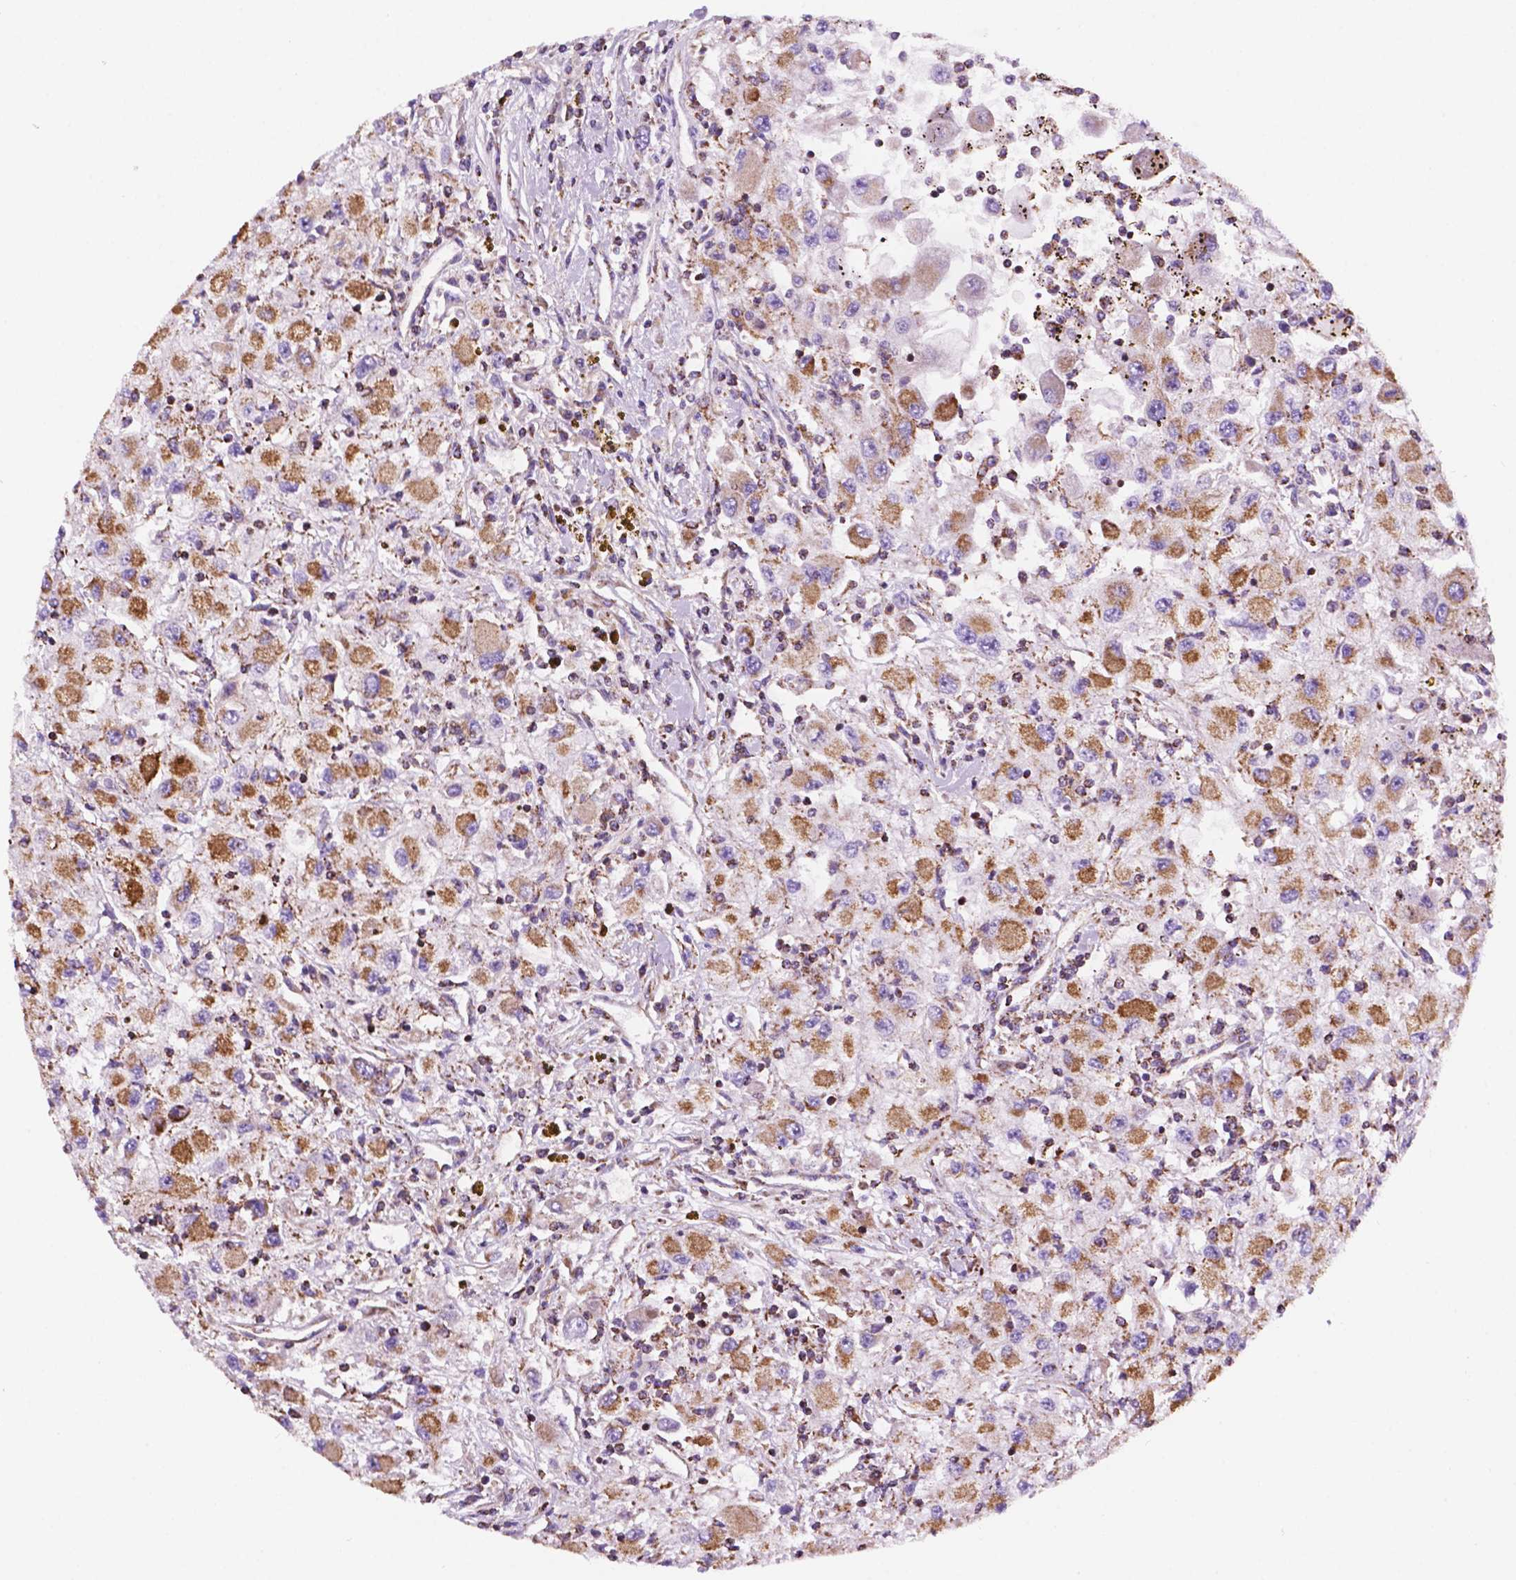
{"staining": {"intensity": "moderate", "quantity": ">75%", "location": "cytoplasmic/membranous"}, "tissue": "renal cancer", "cell_type": "Tumor cells", "image_type": "cancer", "snomed": [{"axis": "morphology", "description": "Adenocarcinoma, NOS"}, {"axis": "topography", "description": "Kidney"}], "caption": "Immunohistochemistry (DAB (3,3'-diaminobenzidine)) staining of renal cancer (adenocarcinoma) reveals moderate cytoplasmic/membranous protein expression in approximately >75% of tumor cells. The staining was performed using DAB to visualize the protein expression in brown, while the nuclei were stained in blue with hematoxylin (Magnification: 20x).", "gene": "GEMIN4", "patient": {"sex": "female", "age": 67}}